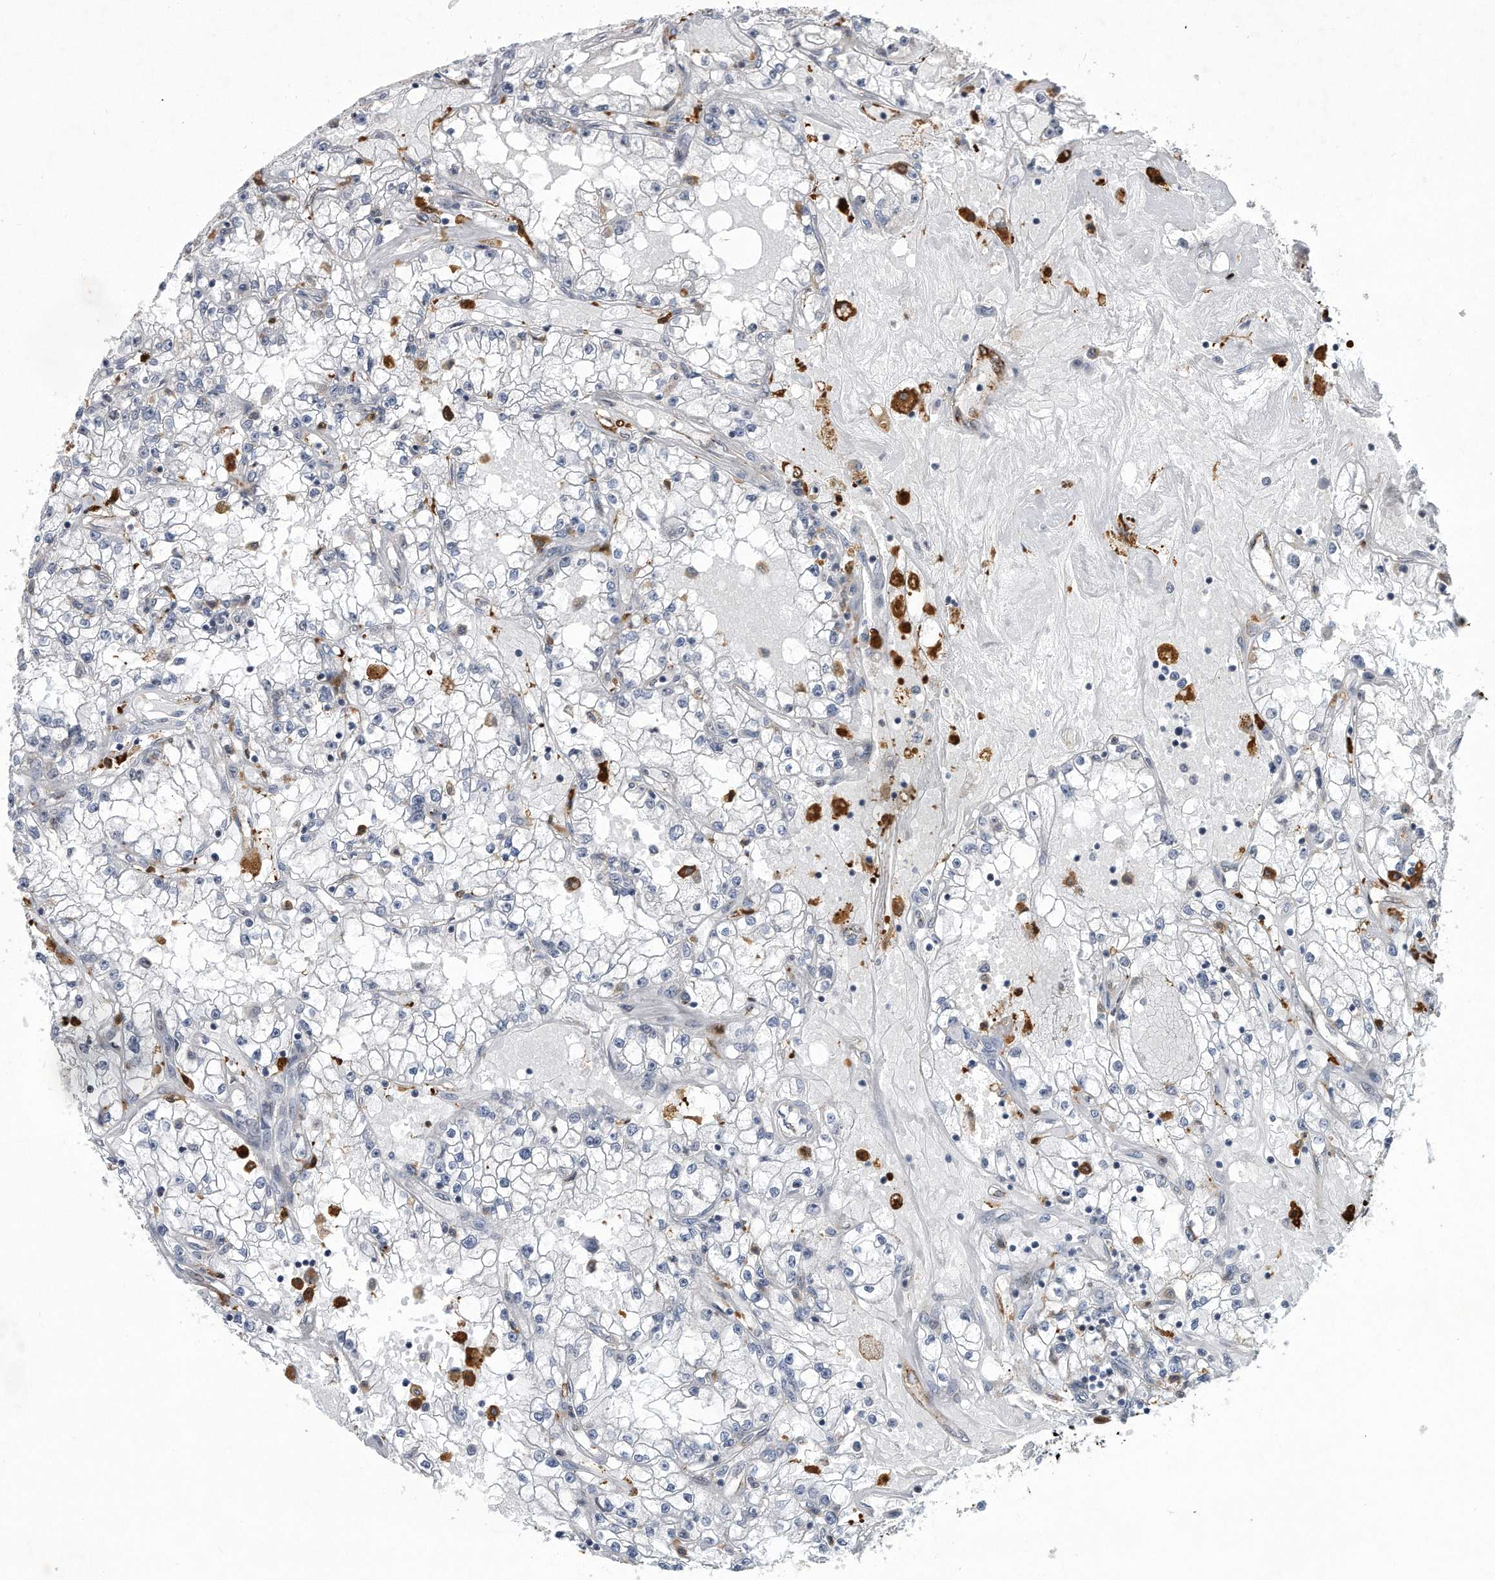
{"staining": {"intensity": "negative", "quantity": "none", "location": "none"}, "tissue": "renal cancer", "cell_type": "Tumor cells", "image_type": "cancer", "snomed": [{"axis": "morphology", "description": "Adenocarcinoma, NOS"}, {"axis": "topography", "description": "Kidney"}], "caption": "Immunohistochemistry (IHC) micrograph of human renal cancer stained for a protein (brown), which exhibits no staining in tumor cells. (DAB immunohistochemistry, high magnification).", "gene": "PGBD2", "patient": {"sex": "male", "age": 56}}